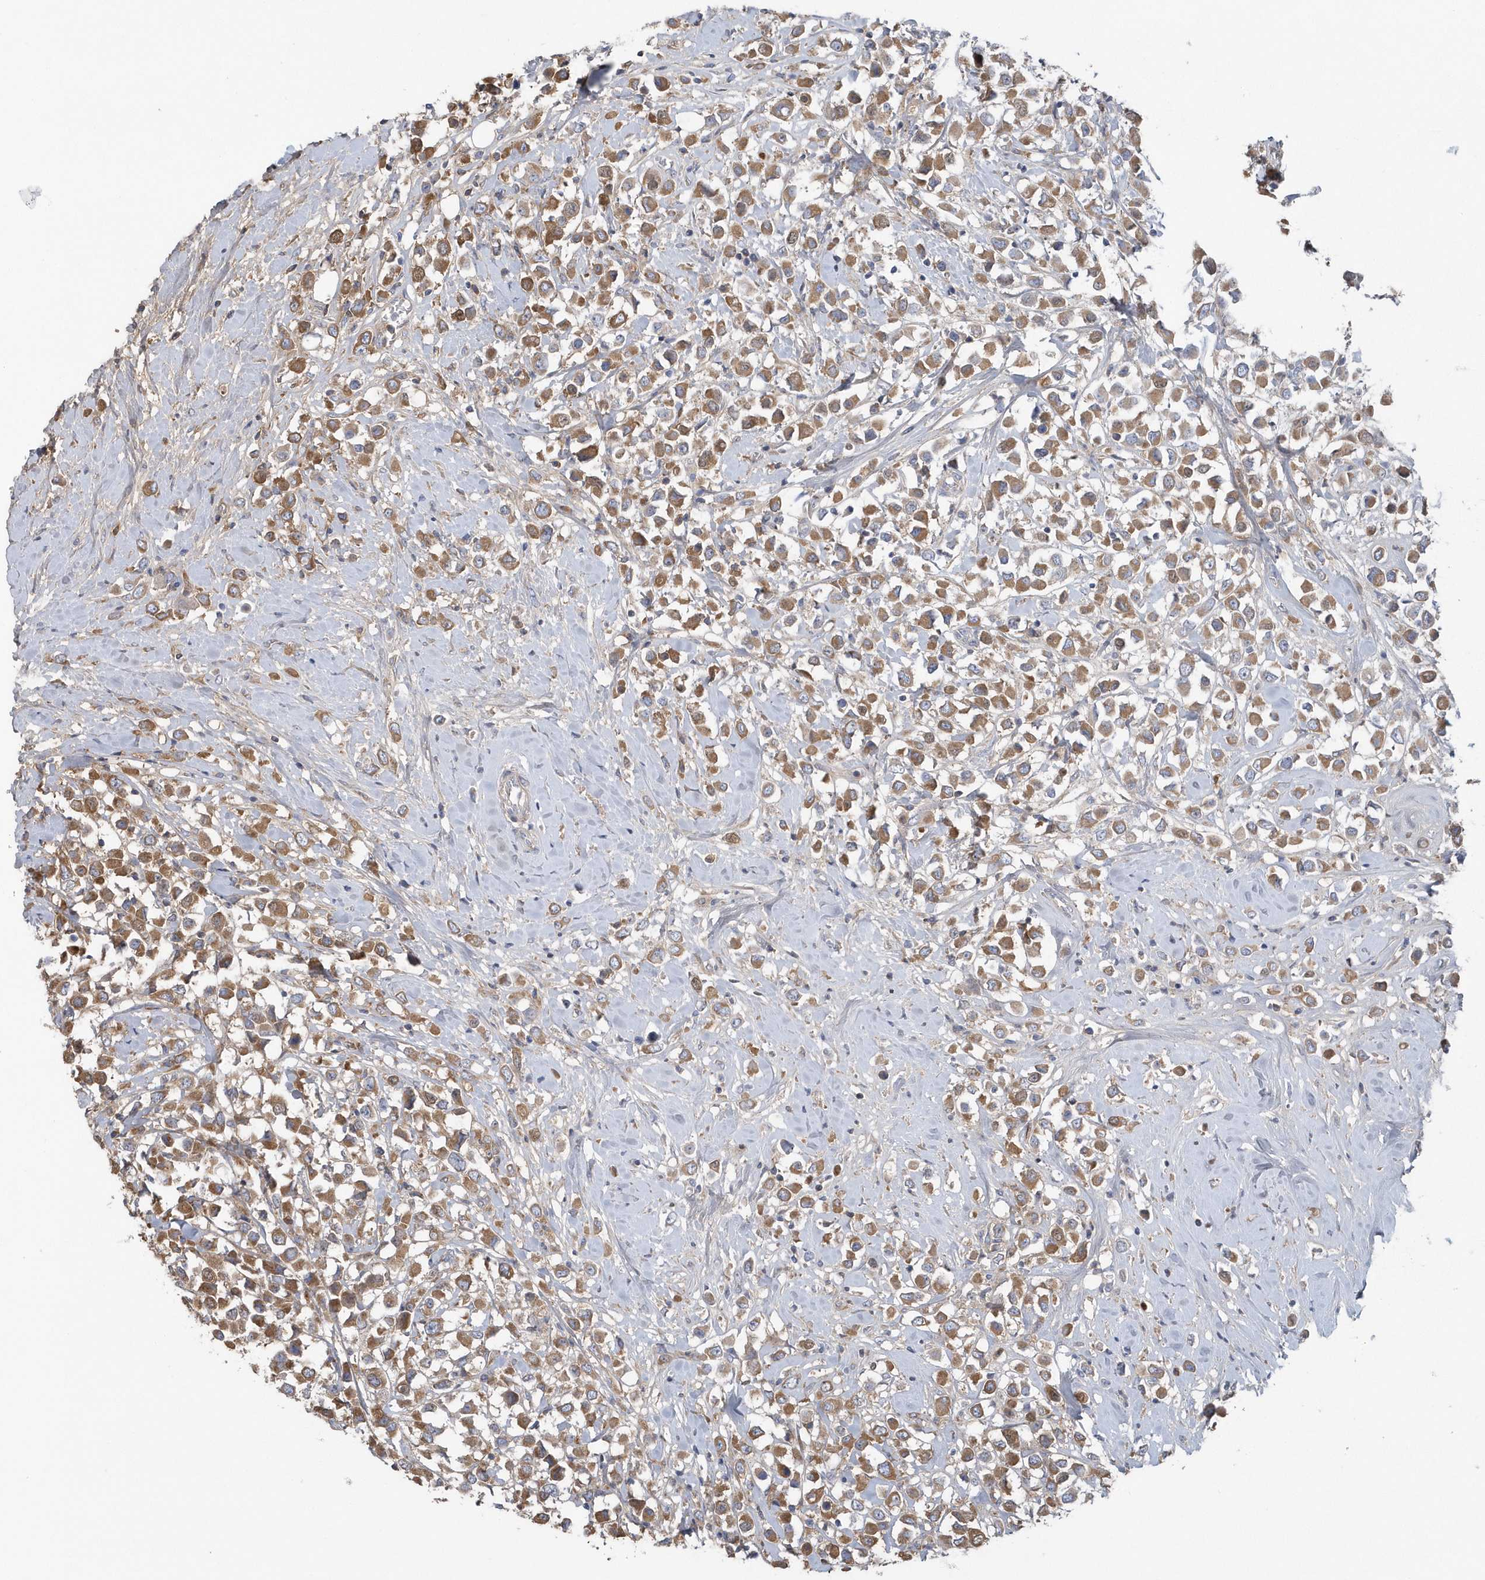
{"staining": {"intensity": "moderate", "quantity": ">75%", "location": "cytoplasmic/membranous"}, "tissue": "breast cancer", "cell_type": "Tumor cells", "image_type": "cancer", "snomed": [{"axis": "morphology", "description": "Duct carcinoma"}, {"axis": "topography", "description": "Breast"}], "caption": "Human breast cancer stained with a protein marker exhibits moderate staining in tumor cells.", "gene": "SPATA18", "patient": {"sex": "female", "age": 61}}